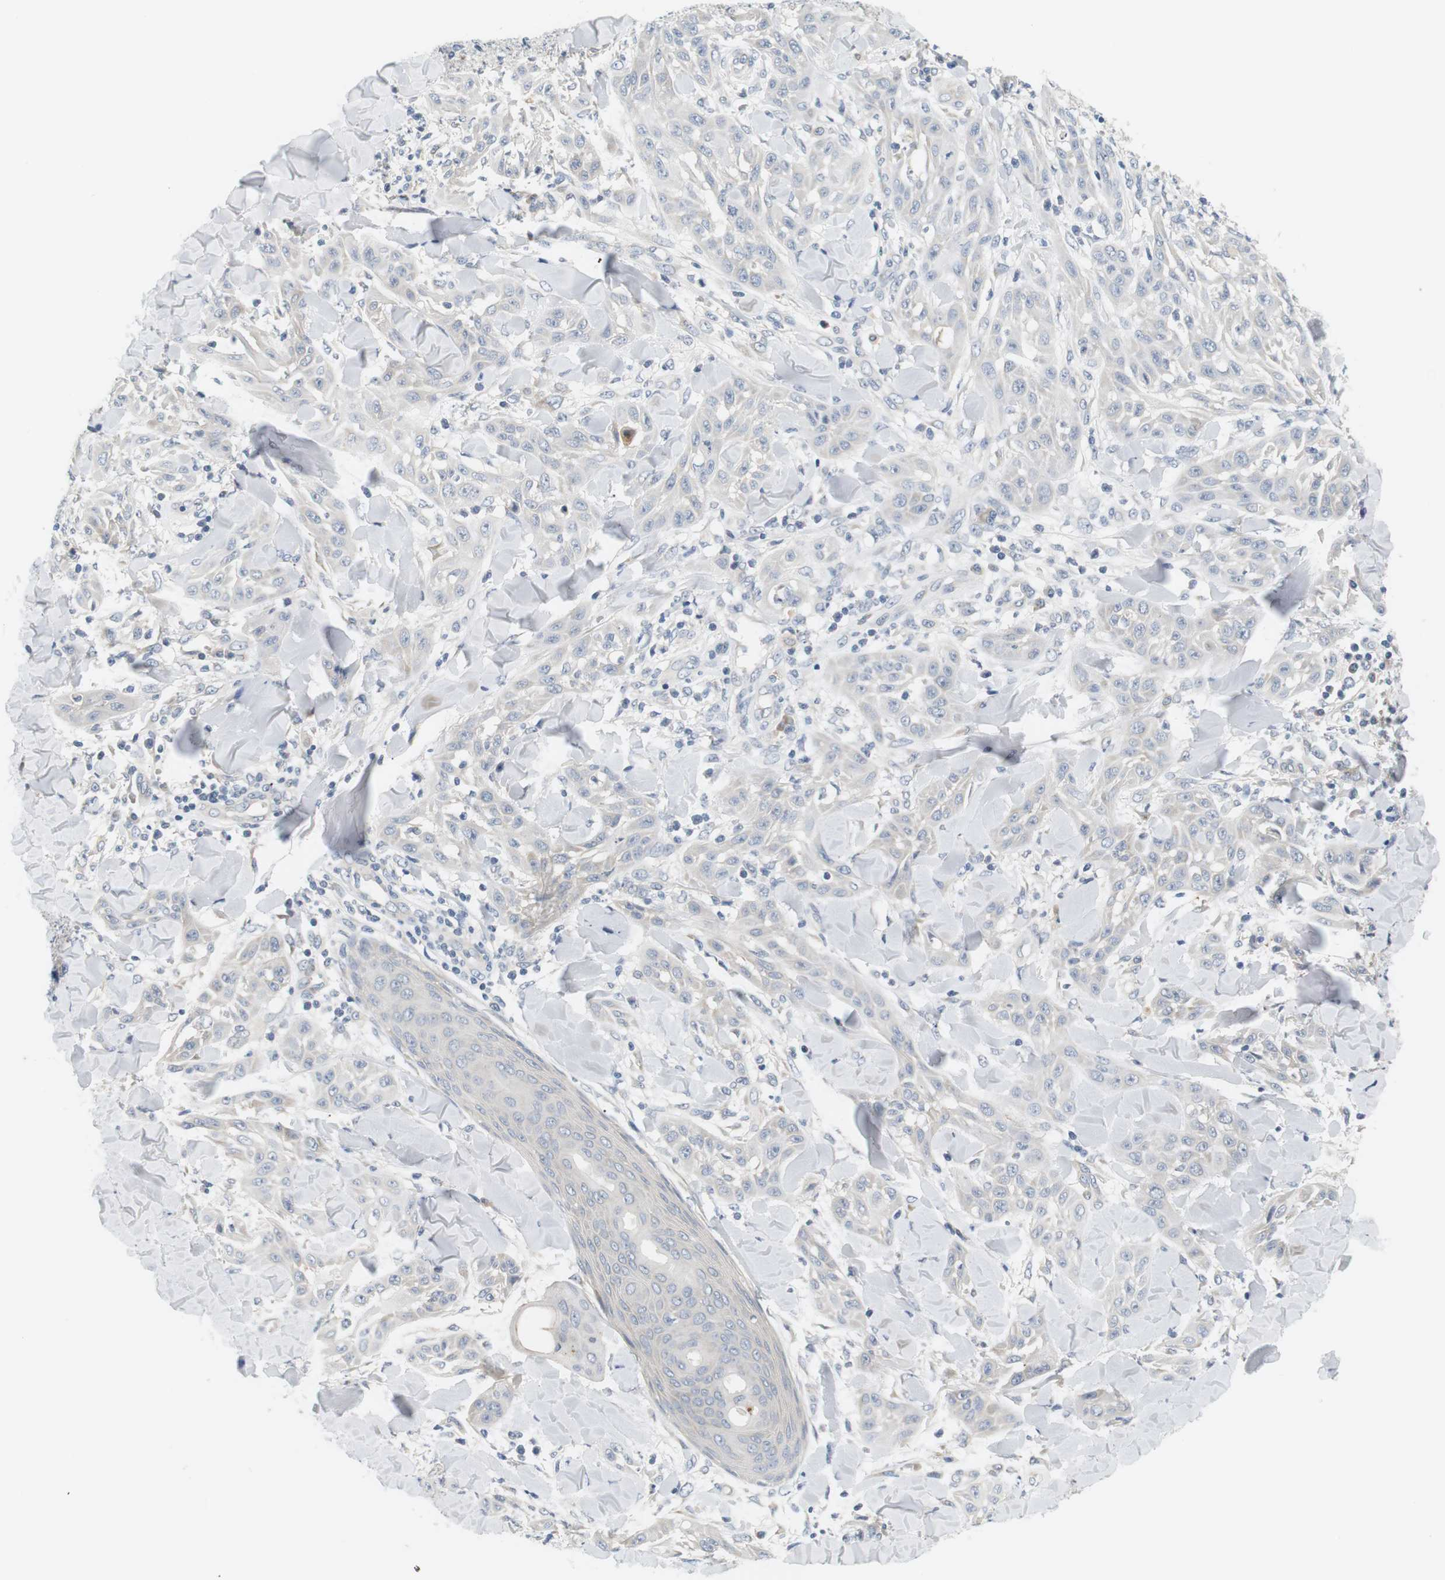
{"staining": {"intensity": "negative", "quantity": "none", "location": "none"}, "tissue": "skin cancer", "cell_type": "Tumor cells", "image_type": "cancer", "snomed": [{"axis": "morphology", "description": "Squamous cell carcinoma, NOS"}, {"axis": "topography", "description": "Skin"}], "caption": "Immunohistochemistry (IHC) photomicrograph of neoplastic tissue: squamous cell carcinoma (skin) stained with DAB (3,3'-diaminobenzidine) demonstrates no significant protein staining in tumor cells. (Stains: DAB immunohistochemistry (IHC) with hematoxylin counter stain, Microscopy: brightfield microscopy at high magnification).", "gene": "EVA1C", "patient": {"sex": "male", "age": 24}}